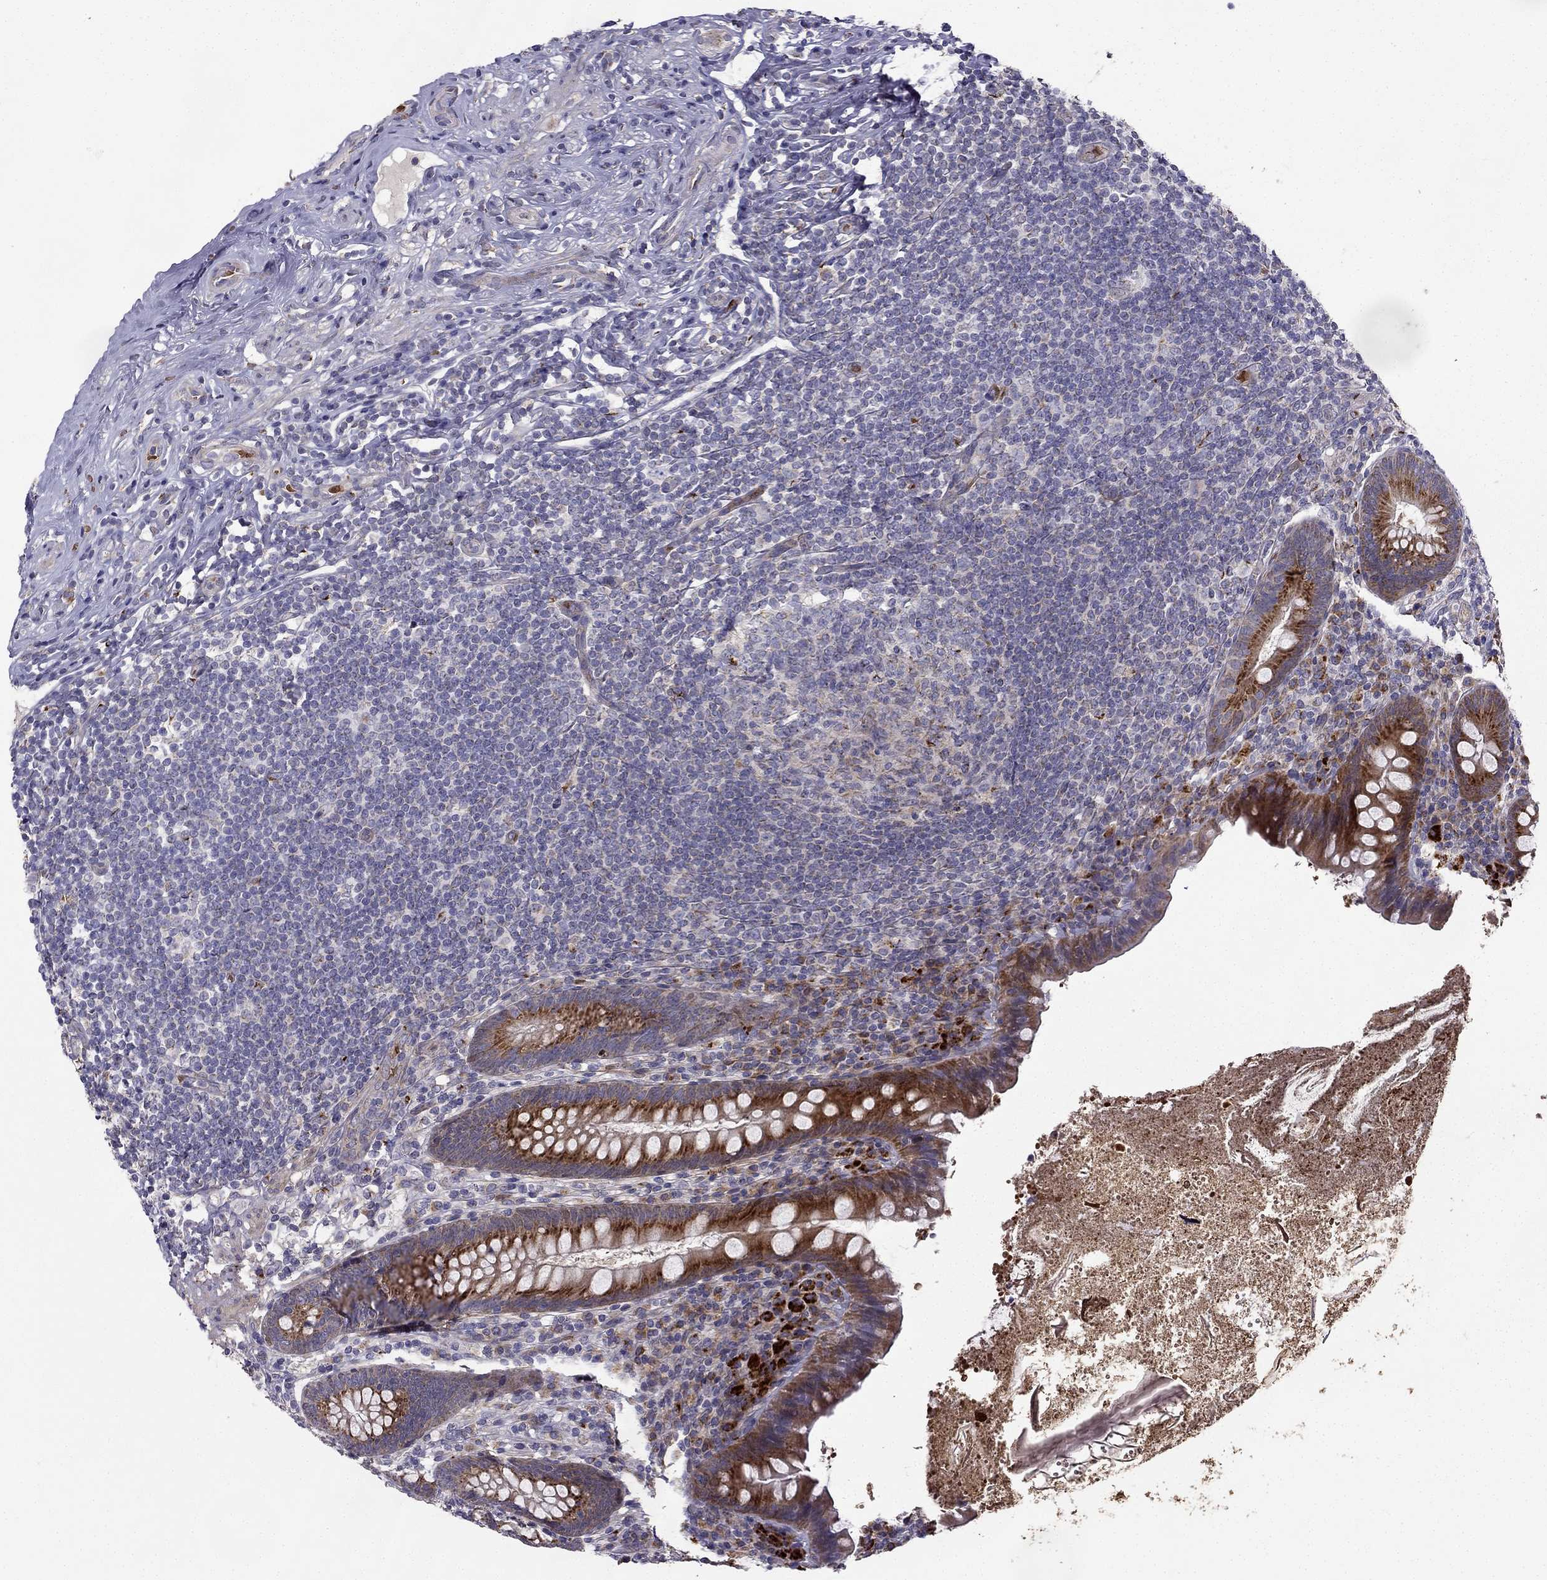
{"staining": {"intensity": "strong", "quantity": "25%-75%", "location": "cytoplasmic/membranous"}, "tissue": "appendix", "cell_type": "Glandular cells", "image_type": "normal", "snomed": [{"axis": "morphology", "description": "Normal tissue, NOS"}, {"axis": "topography", "description": "Appendix"}], "caption": "IHC micrograph of normal appendix: human appendix stained using immunohistochemistry demonstrates high levels of strong protein expression localized specifically in the cytoplasmic/membranous of glandular cells, appearing as a cytoplasmic/membranous brown color.", "gene": "B4GALT7", "patient": {"sex": "male", "age": 47}}